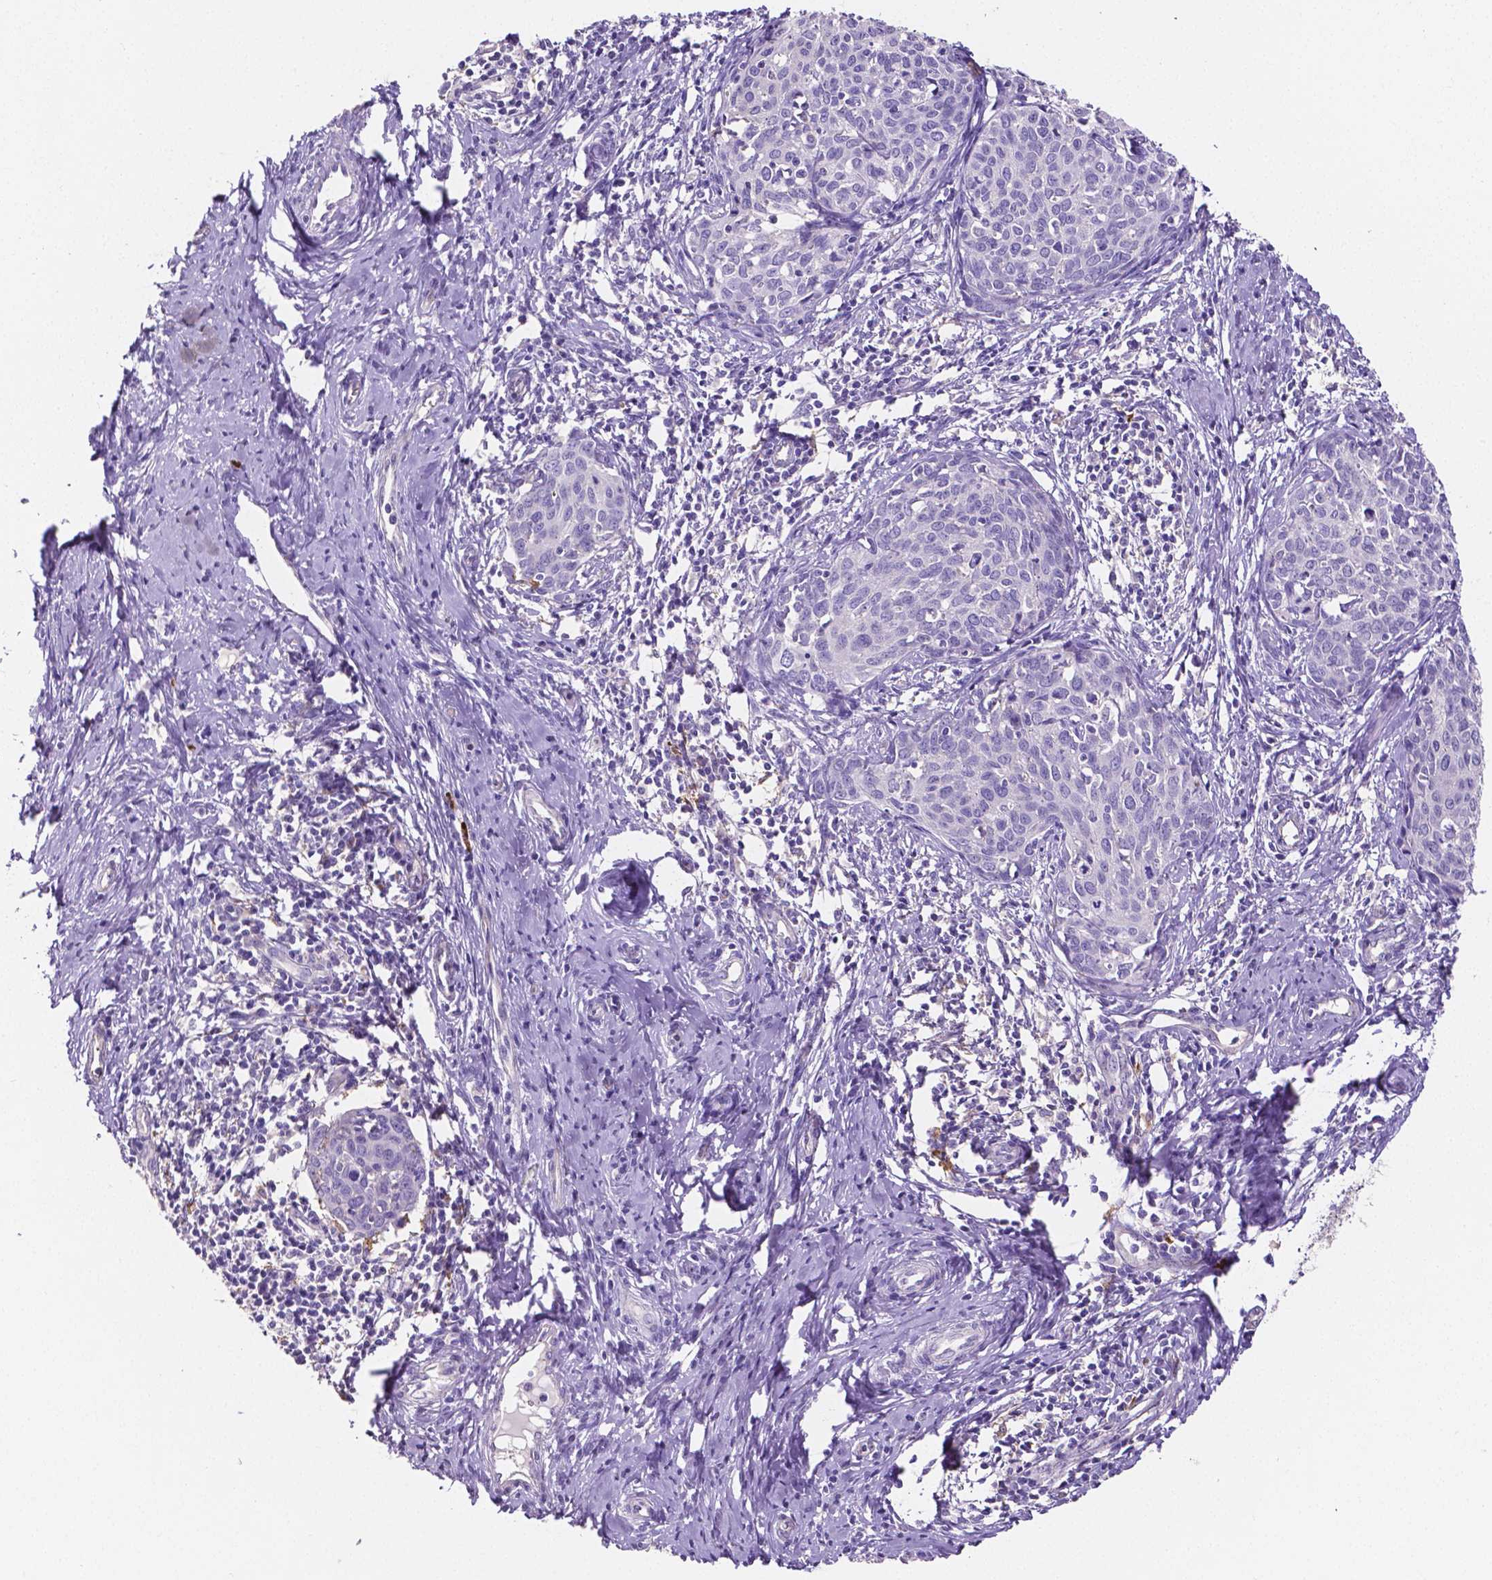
{"staining": {"intensity": "negative", "quantity": "none", "location": "none"}, "tissue": "cervical cancer", "cell_type": "Tumor cells", "image_type": "cancer", "snomed": [{"axis": "morphology", "description": "Squamous cell carcinoma, NOS"}, {"axis": "topography", "description": "Cervix"}], "caption": "Immunohistochemistry of human squamous cell carcinoma (cervical) exhibits no expression in tumor cells.", "gene": "MMP9", "patient": {"sex": "female", "age": 62}}